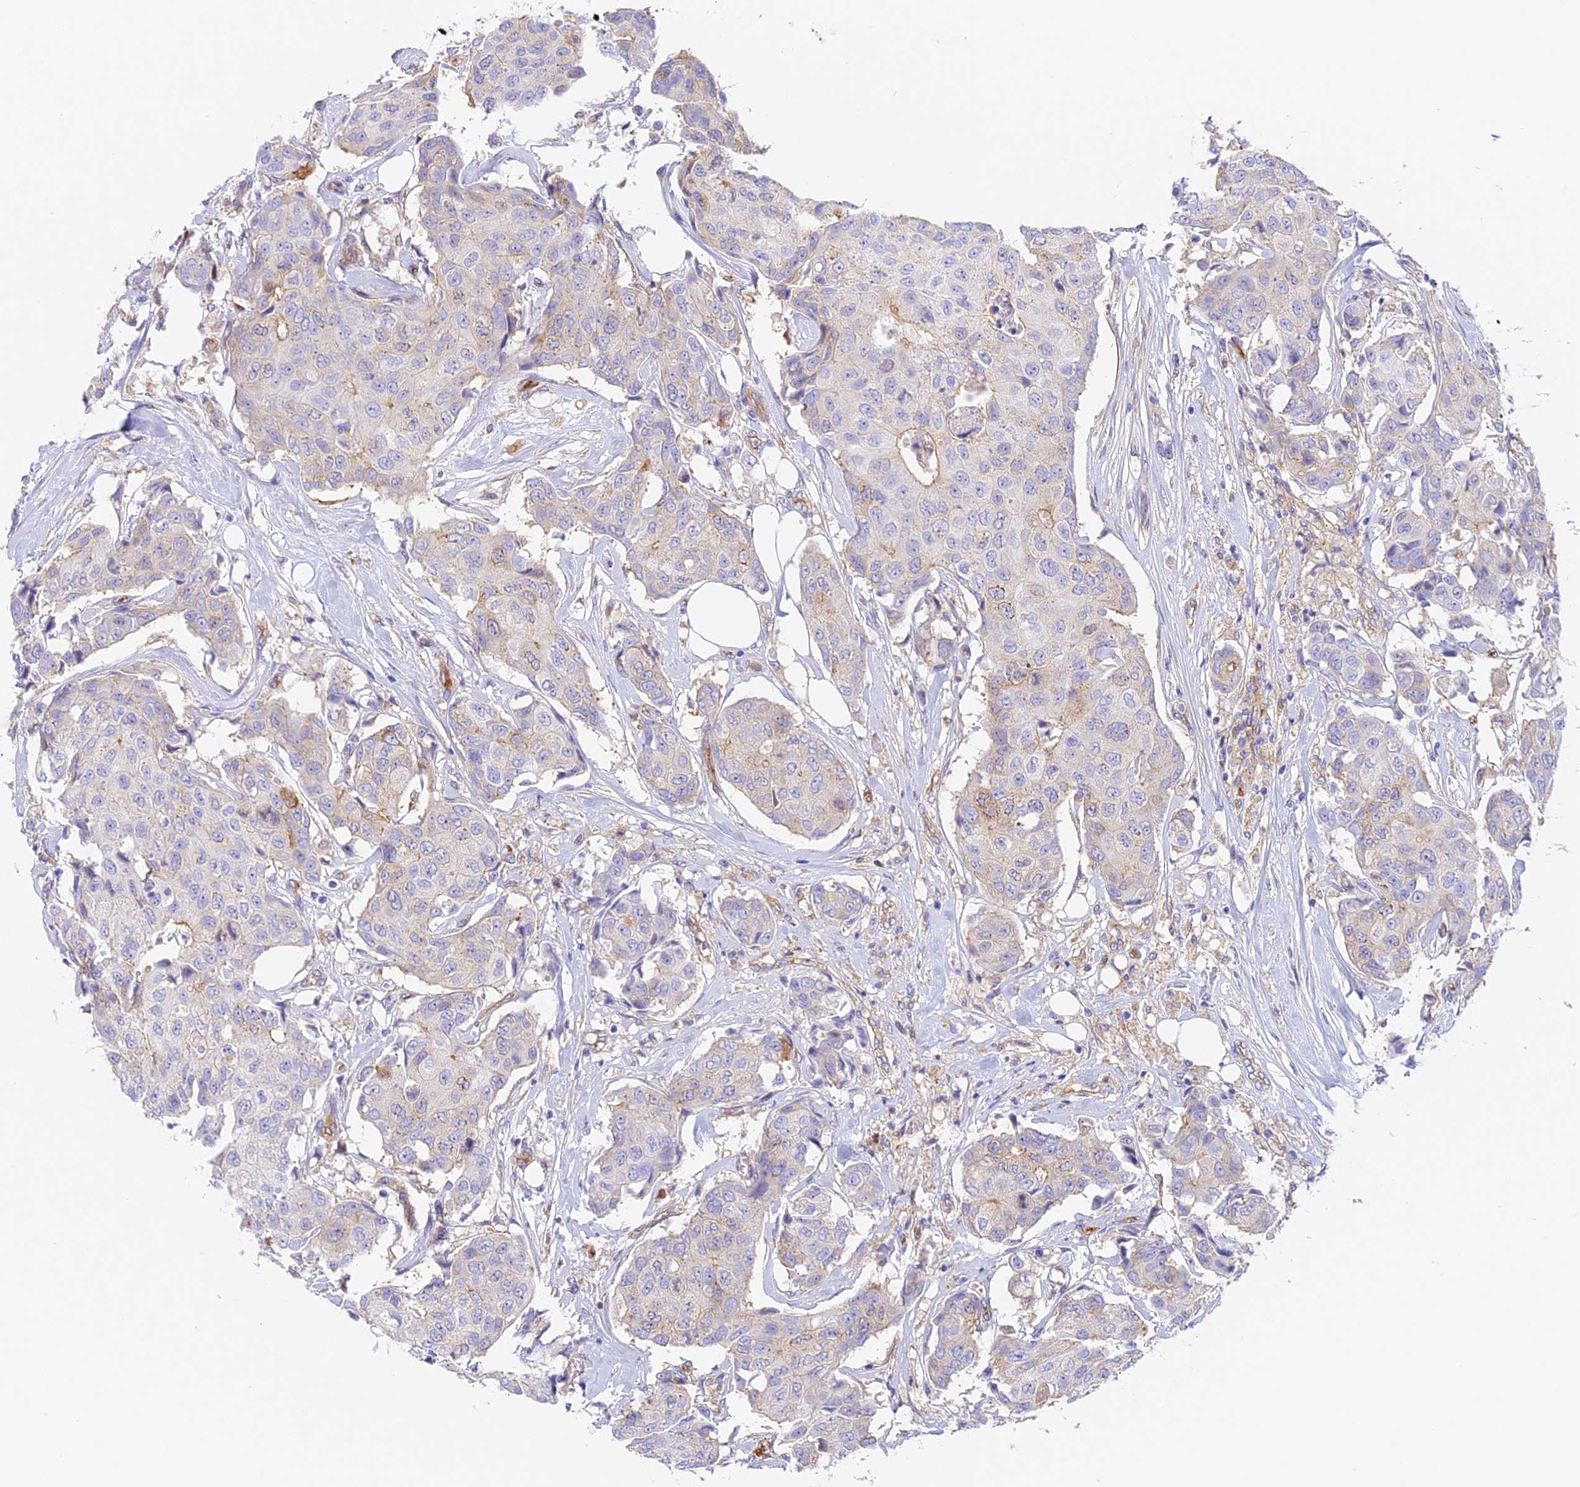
{"staining": {"intensity": "negative", "quantity": "none", "location": "none"}, "tissue": "breast cancer", "cell_type": "Tumor cells", "image_type": "cancer", "snomed": [{"axis": "morphology", "description": "Duct carcinoma"}, {"axis": "topography", "description": "Breast"}], "caption": "The histopathology image reveals no staining of tumor cells in breast cancer (infiltrating ductal carcinoma).", "gene": "HOMER3", "patient": {"sex": "female", "age": 80}}